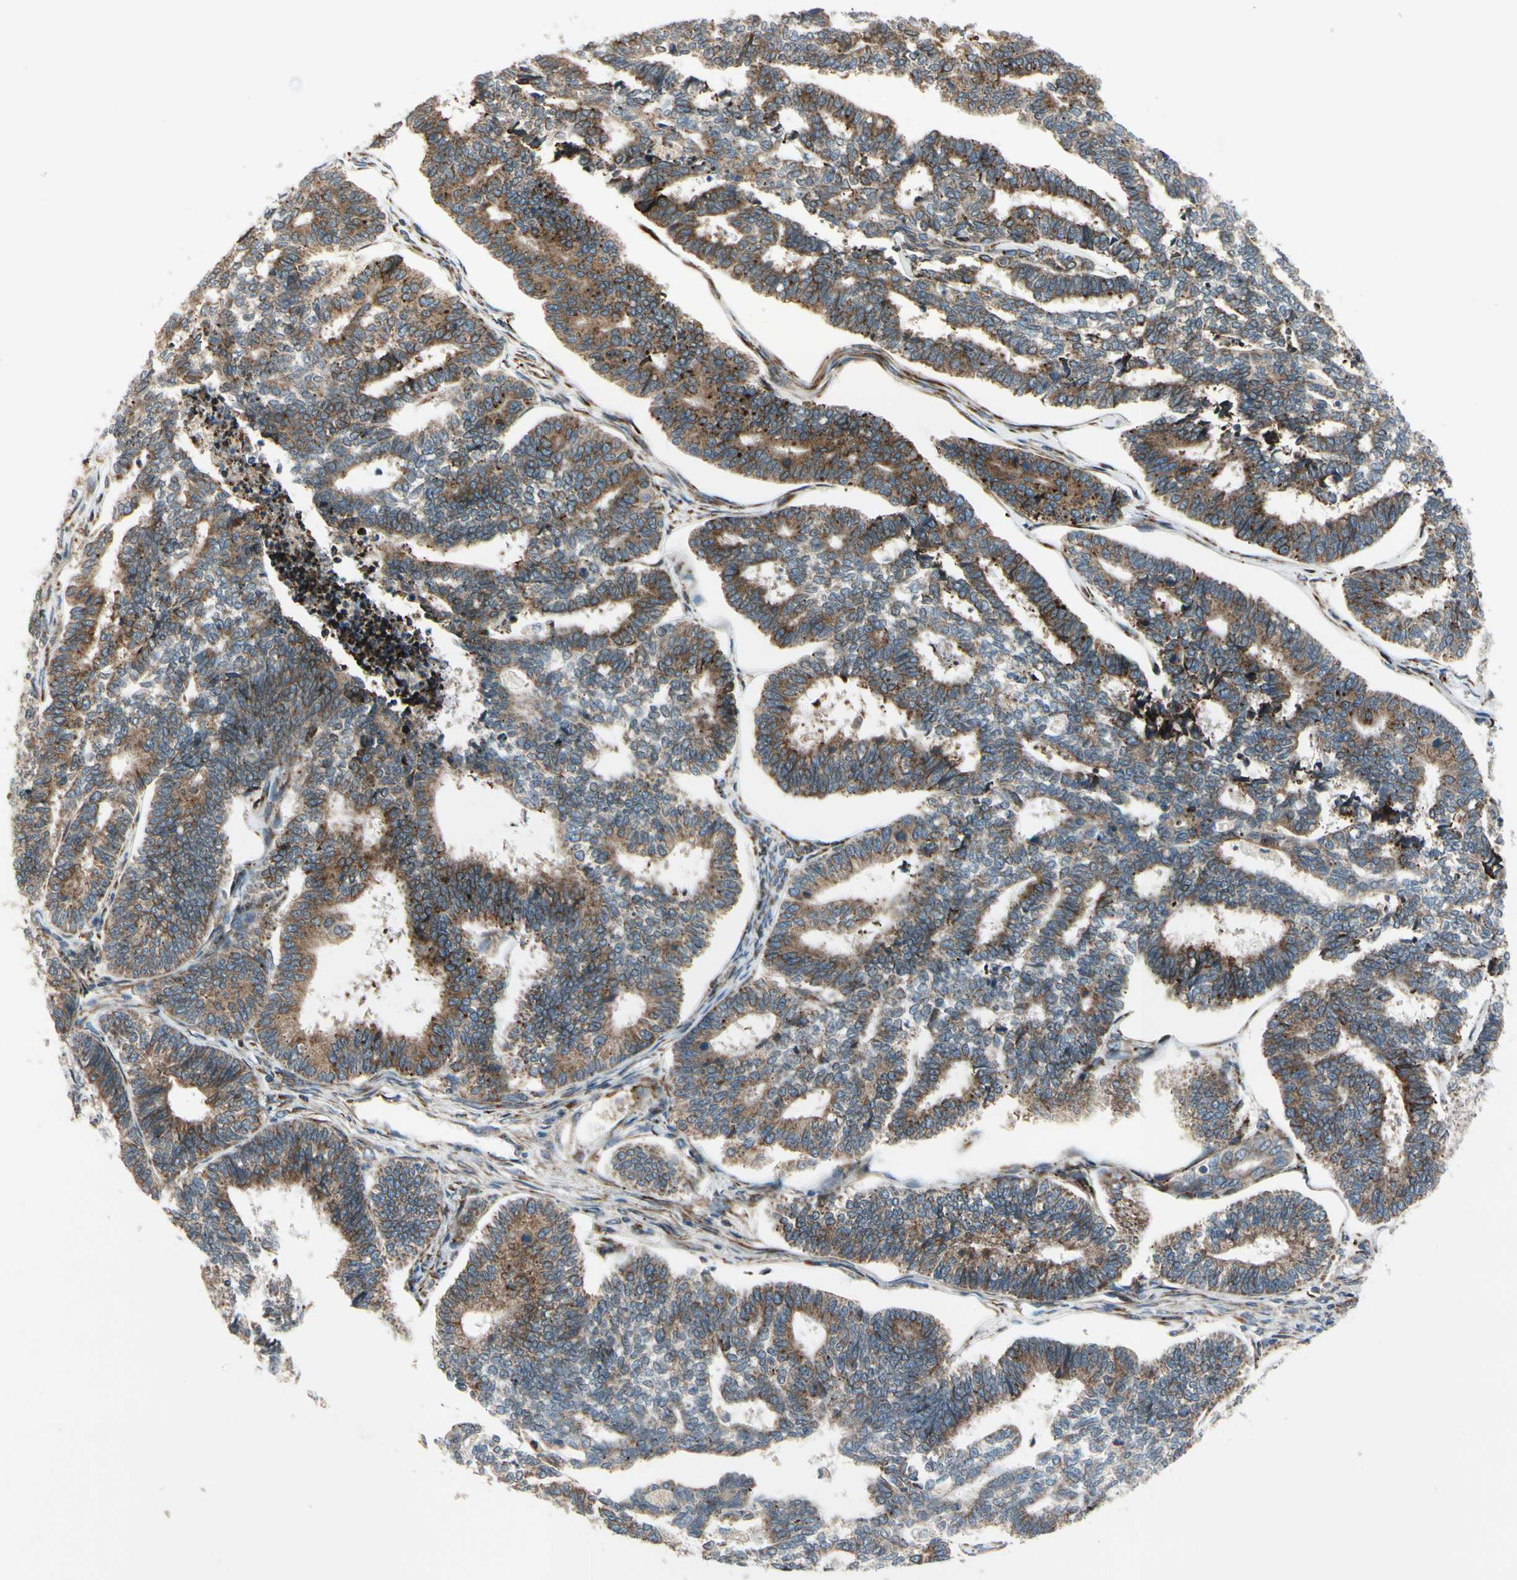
{"staining": {"intensity": "moderate", "quantity": ">75%", "location": "cytoplasmic/membranous"}, "tissue": "endometrial cancer", "cell_type": "Tumor cells", "image_type": "cancer", "snomed": [{"axis": "morphology", "description": "Adenocarcinoma, NOS"}, {"axis": "topography", "description": "Endometrium"}], "caption": "This image exhibits adenocarcinoma (endometrial) stained with IHC to label a protein in brown. The cytoplasmic/membranous of tumor cells show moderate positivity for the protein. Nuclei are counter-stained blue.", "gene": "MRPL9", "patient": {"sex": "female", "age": 70}}